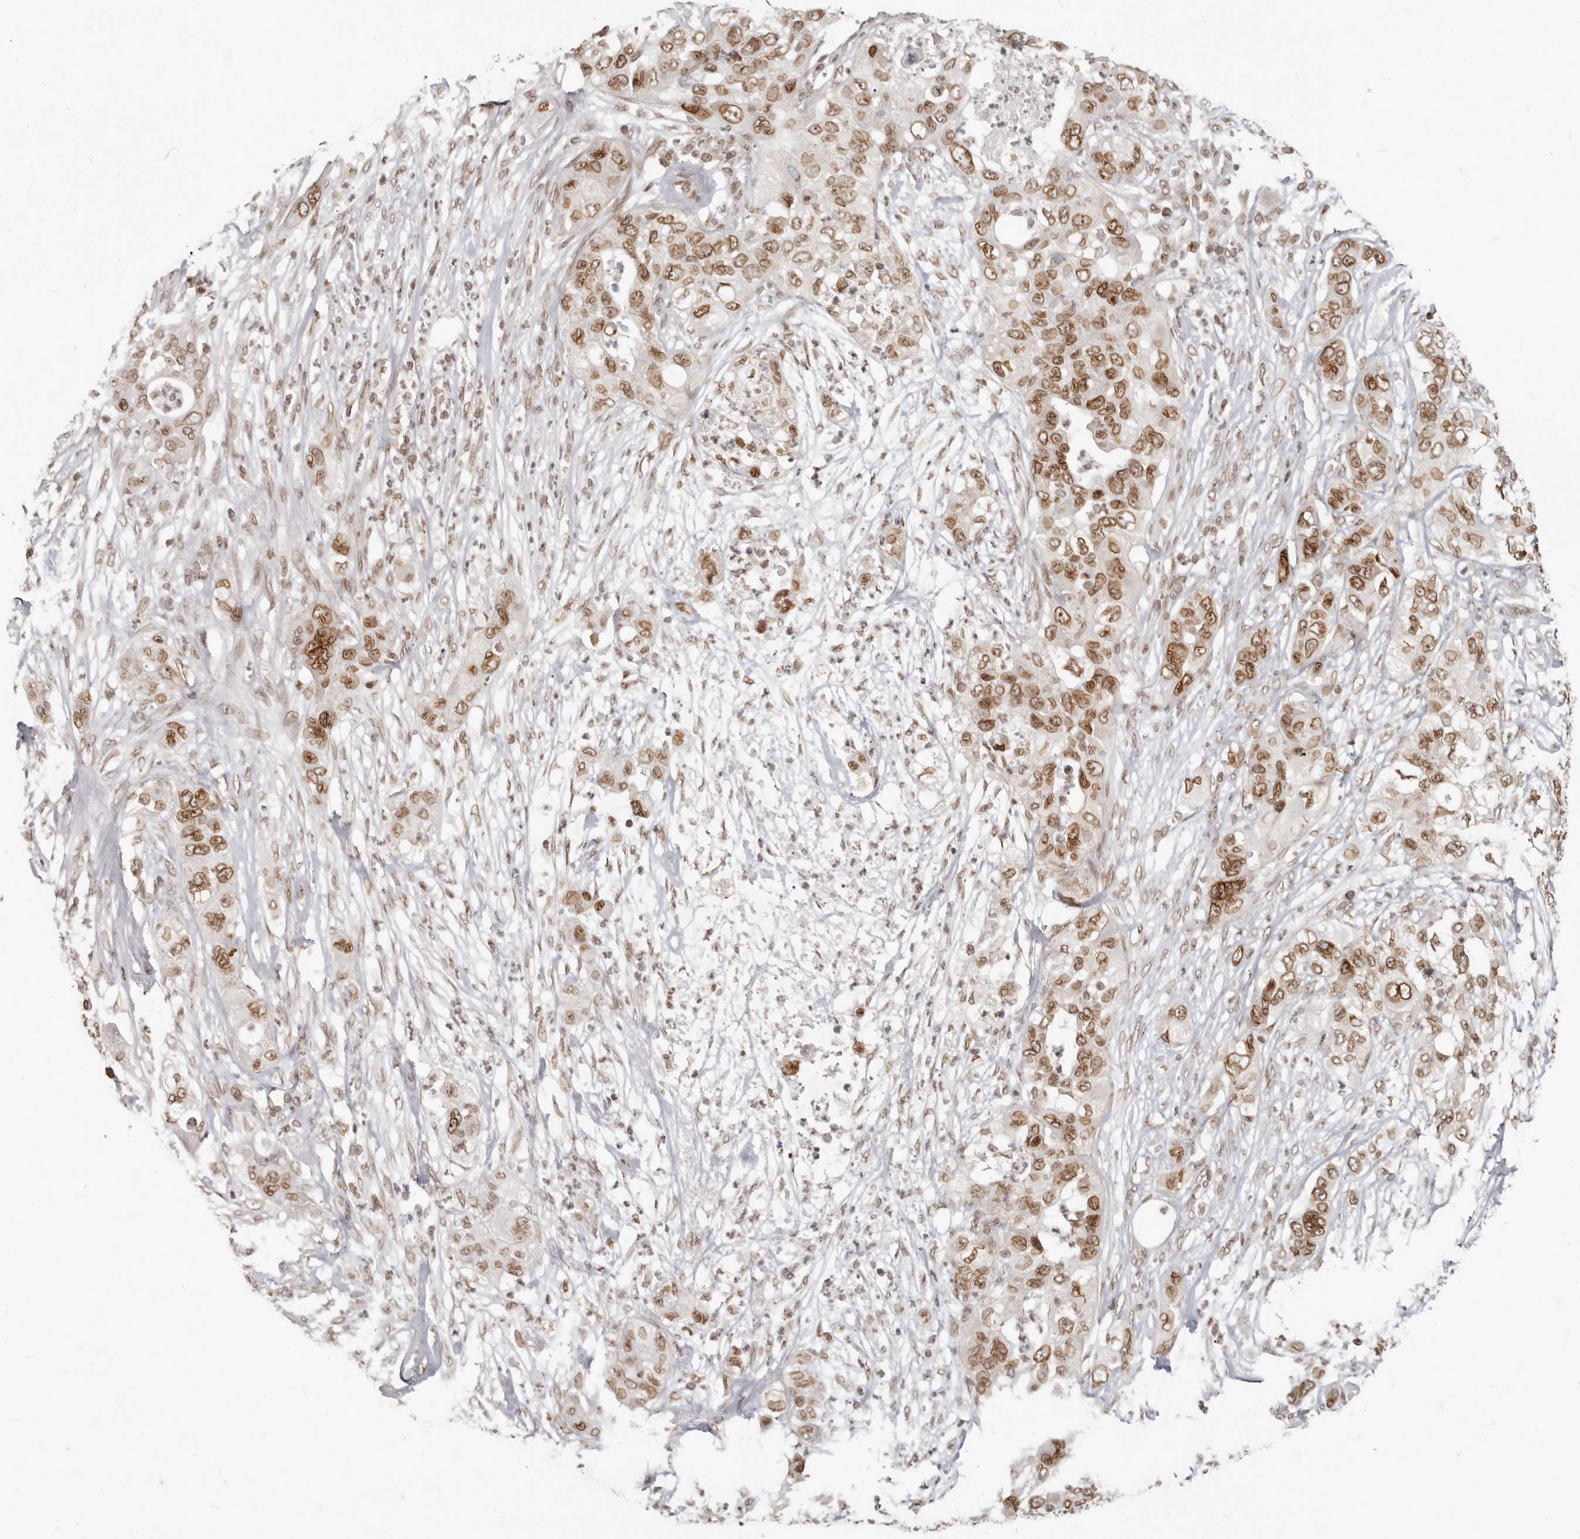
{"staining": {"intensity": "moderate", "quantity": ">75%", "location": "cytoplasmic/membranous,nuclear"}, "tissue": "pancreatic cancer", "cell_type": "Tumor cells", "image_type": "cancer", "snomed": [{"axis": "morphology", "description": "Adenocarcinoma, NOS"}, {"axis": "topography", "description": "Pancreas"}], "caption": "Moderate cytoplasmic/membranous and nuclear expression is appreciated in approximately >75% of tumor cells in pancreatic cancer.", "gene": "NUP153", "patient": {"sex": "female", "age": 78}}